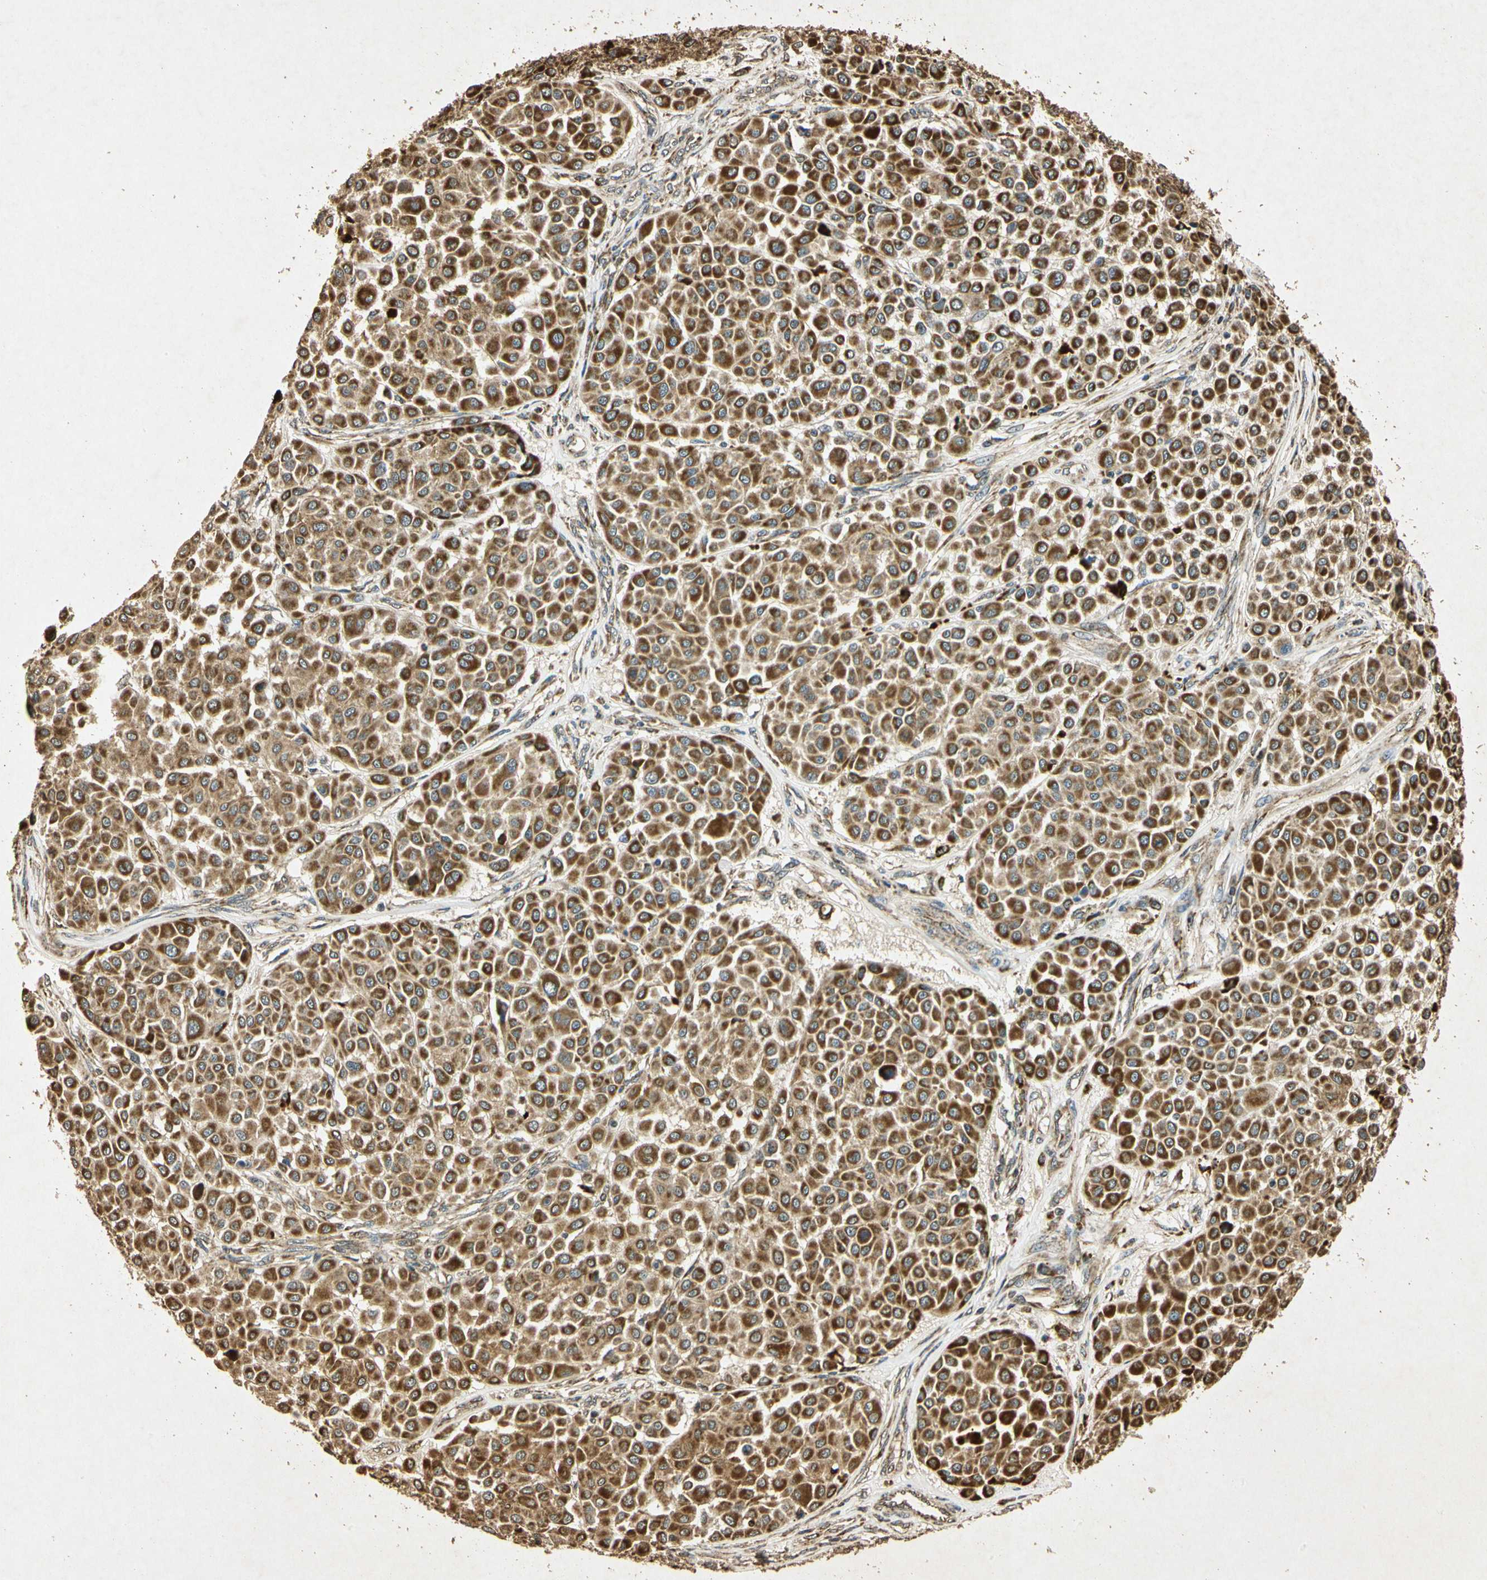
{"staining": {"intensity": "strong", "quantity": "25%-75%", "location": "cytoplasmic/membranous"}, "tissue": "melanoma", "cell_type": "Tumor cells", "image_type": "cancer", "snomed": [{"axis": "morphology", "description": "Malignant melanoma, Metastatic site"}, {"axis": "topography", "description": "Soft tissue"}], "caption": "A photomicrograph of human malignant melanoma (metastatic site) stained for a protein reveals strong cytoplasmic/membranous brown staining in tumor cells.", "gene": "PRDX3", "patient": {"sex": "male", "age": 41}}